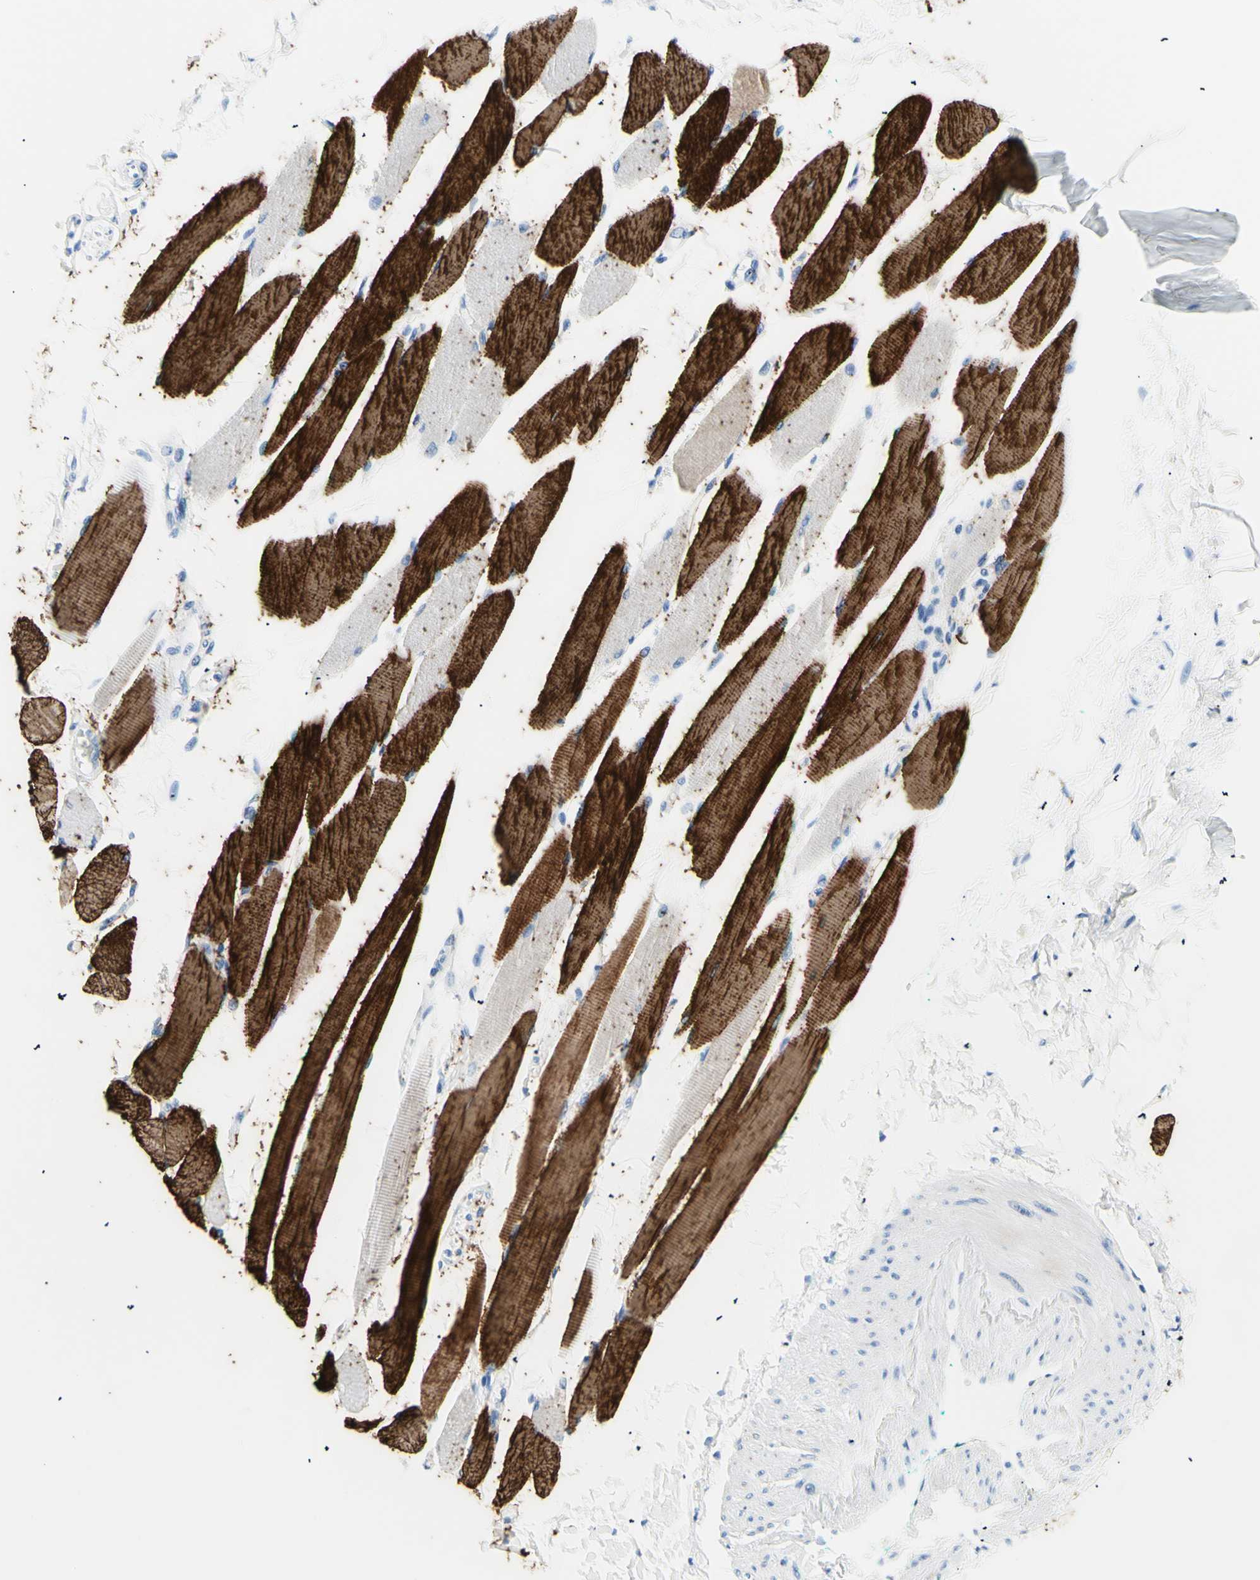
{"staining": {"intensity": "strong", "quantity": "25%-75%", "location": "cytoplasmic/membranous"}, "tissue": "skeletal muscle", "cell_type": "Myocytes", "image_type": "normal", "snomed": [{"axis": "morphology", "description": "Normal tissue, NOS"}, {"axis": "topography", "description": "Skeletal muscle"}, {"axis": "topography", "description": "Oral tissue"}, {"axis": "topography", "description": "Peripheral nerve tissue"}], "caption": "Human skeletal muscle stained with a brown dye shows strong cytoplasmic/membranous positive positivity in approximately 25%-75% of myocytes.", "gene": "MYH2", "patient": {"sex": "female", "age": 84}}